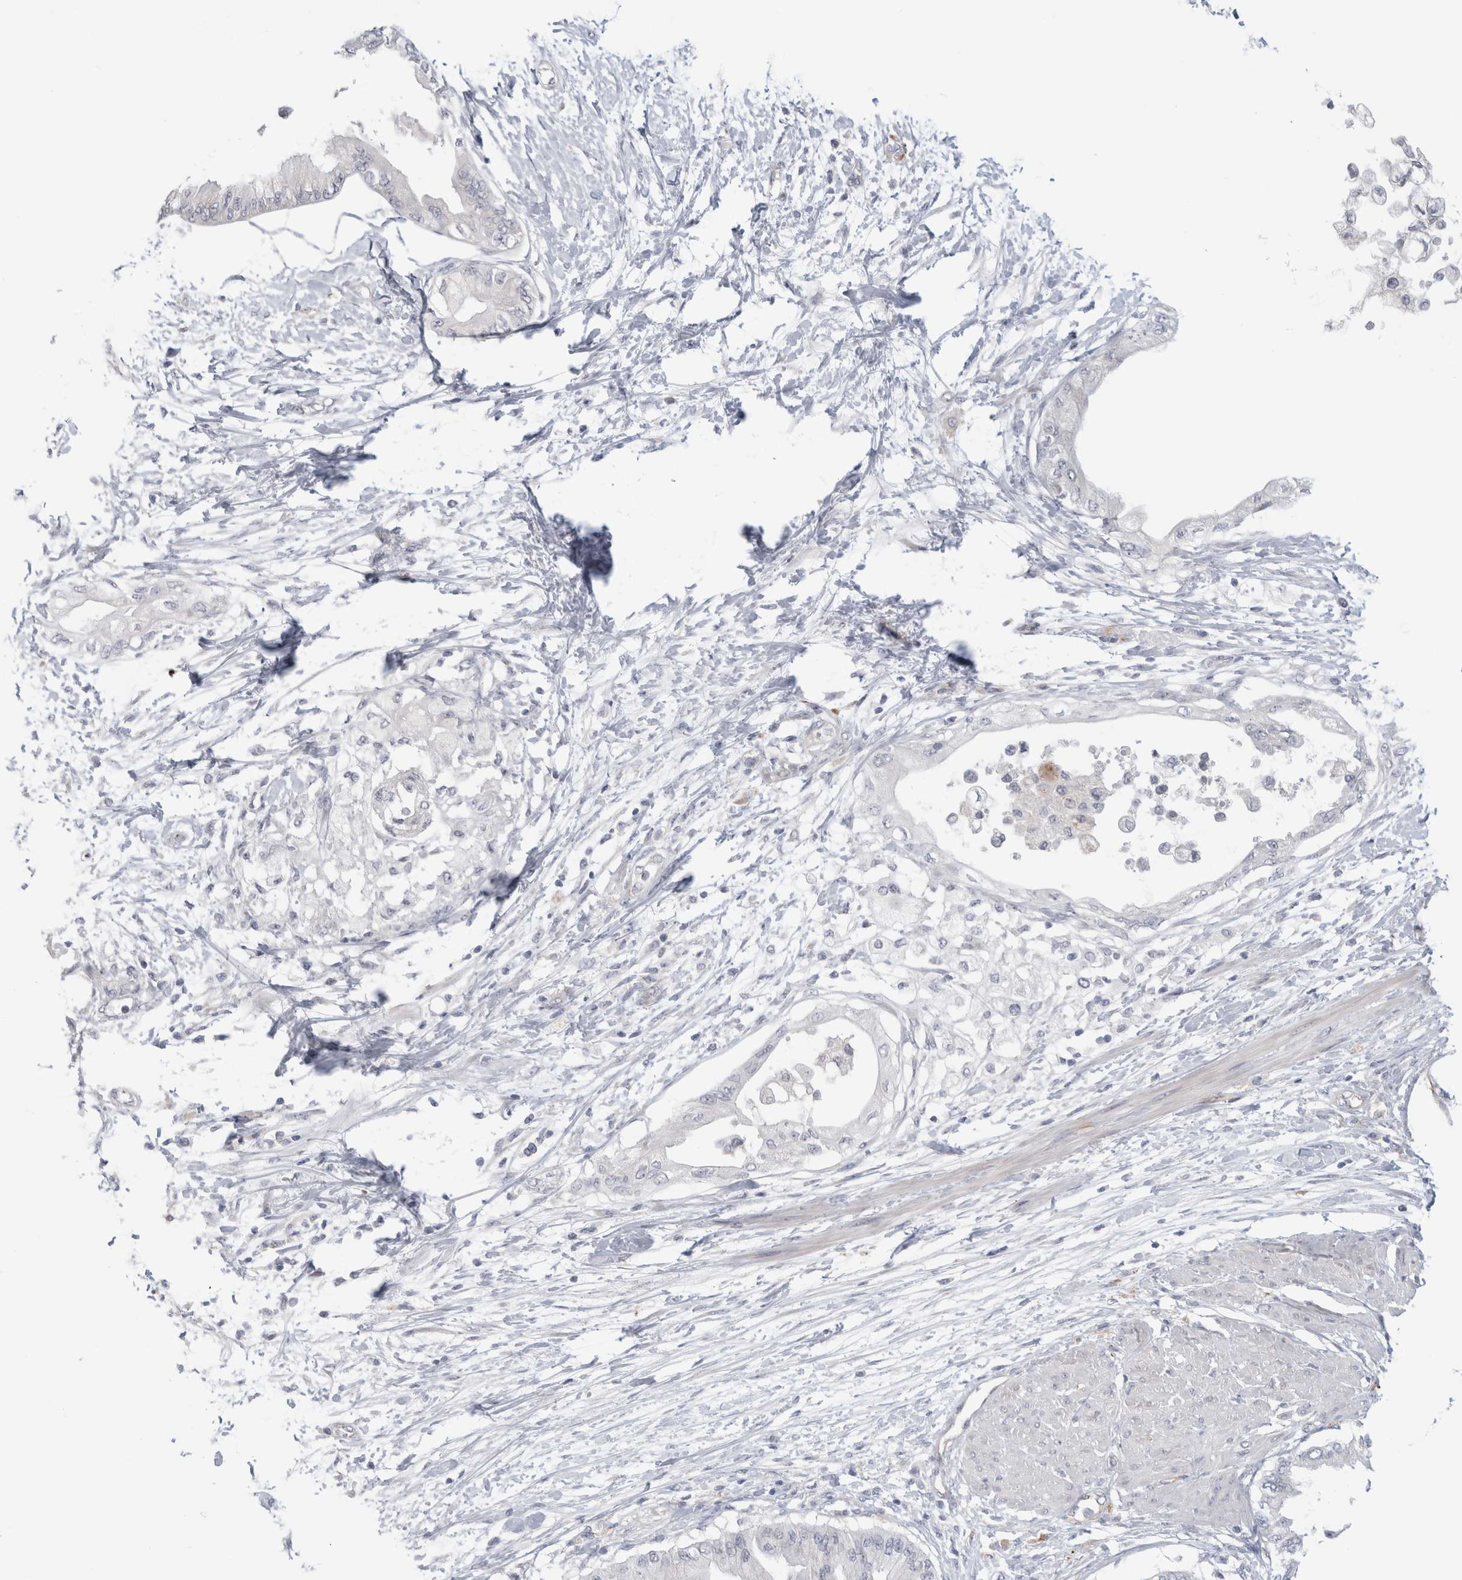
{"staining": {"intensity": "negative", "quantity": "none", "location": "none"}, "tissue": "pancreatic cancer", "cell_type": "Tumor cells", "image_type": "cancer", "snomed": [{"axis": "morphology", "description": "Normal tissue, NOS"}, {"axis": "morphology", "description": "Adenocarcinoma, NOS"}, {"axis": "topography", "description": "Pancreas"}, {"axis": "topography", "description": "Duodenum"}], "caption": "High magnification brightfield microscopy of pancreatic adenocarcinoma stained with DAB (brown) and counterstained with hematoxylin (blue): tumor cells show no significant expression.", "gene": "ANKMY1", "patient": {"sex": "female", "age": 60}}